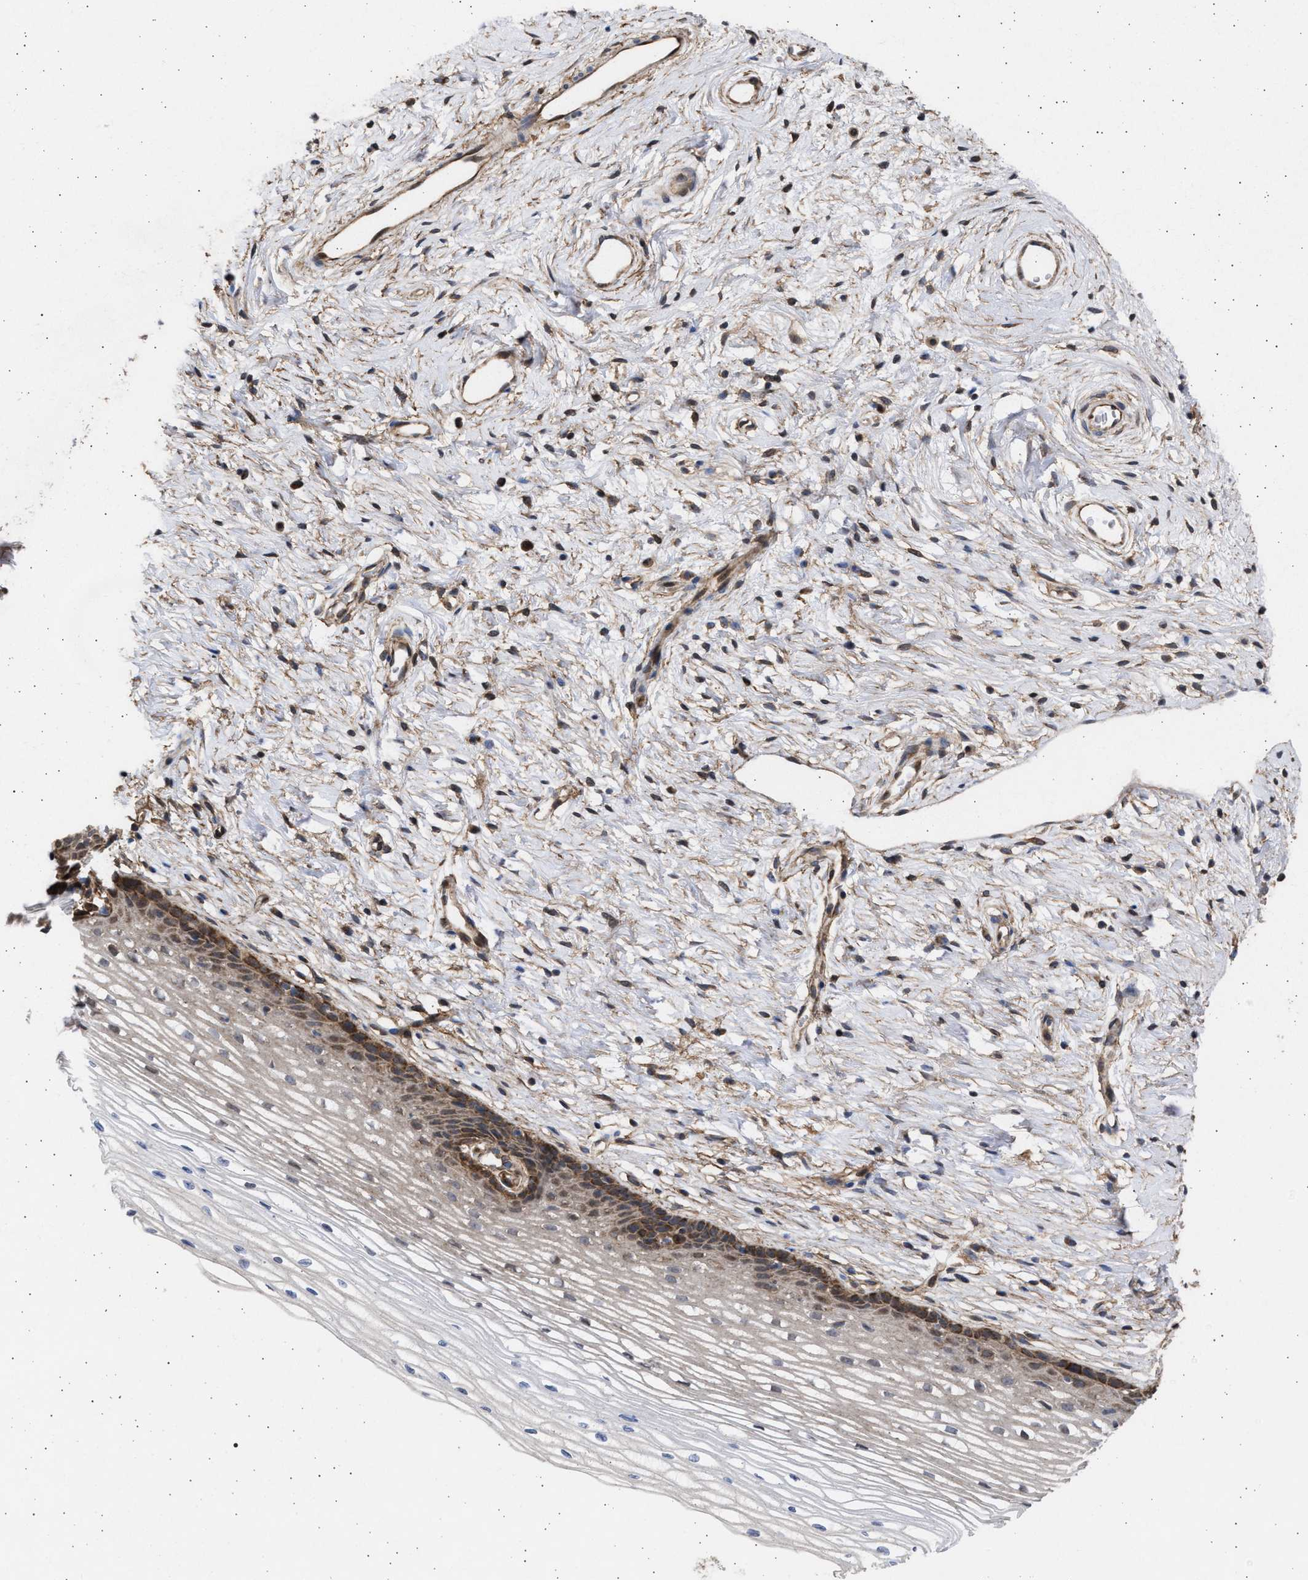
{"staining": {"intensity": "moderate", "quantity": "25%-75%", "location": "cytoplasmic/membranous"}, "tissue": "cervix", "cell_type": "Glandular cells", "image_type": "normal", "snomed": [{"axis": "morphology", "description": "Normal tissue, NOS"}, {"axis": "topography", "description": "Cervix"}], "caption": "IHC (DAB) staining of unremarkable human cervix displays moderate cytoplasmic/membranous protein expression in about 25%-75% of glandular cells.", "gene": "TTC19", "patient": {"sex": "female", "age": 77}}